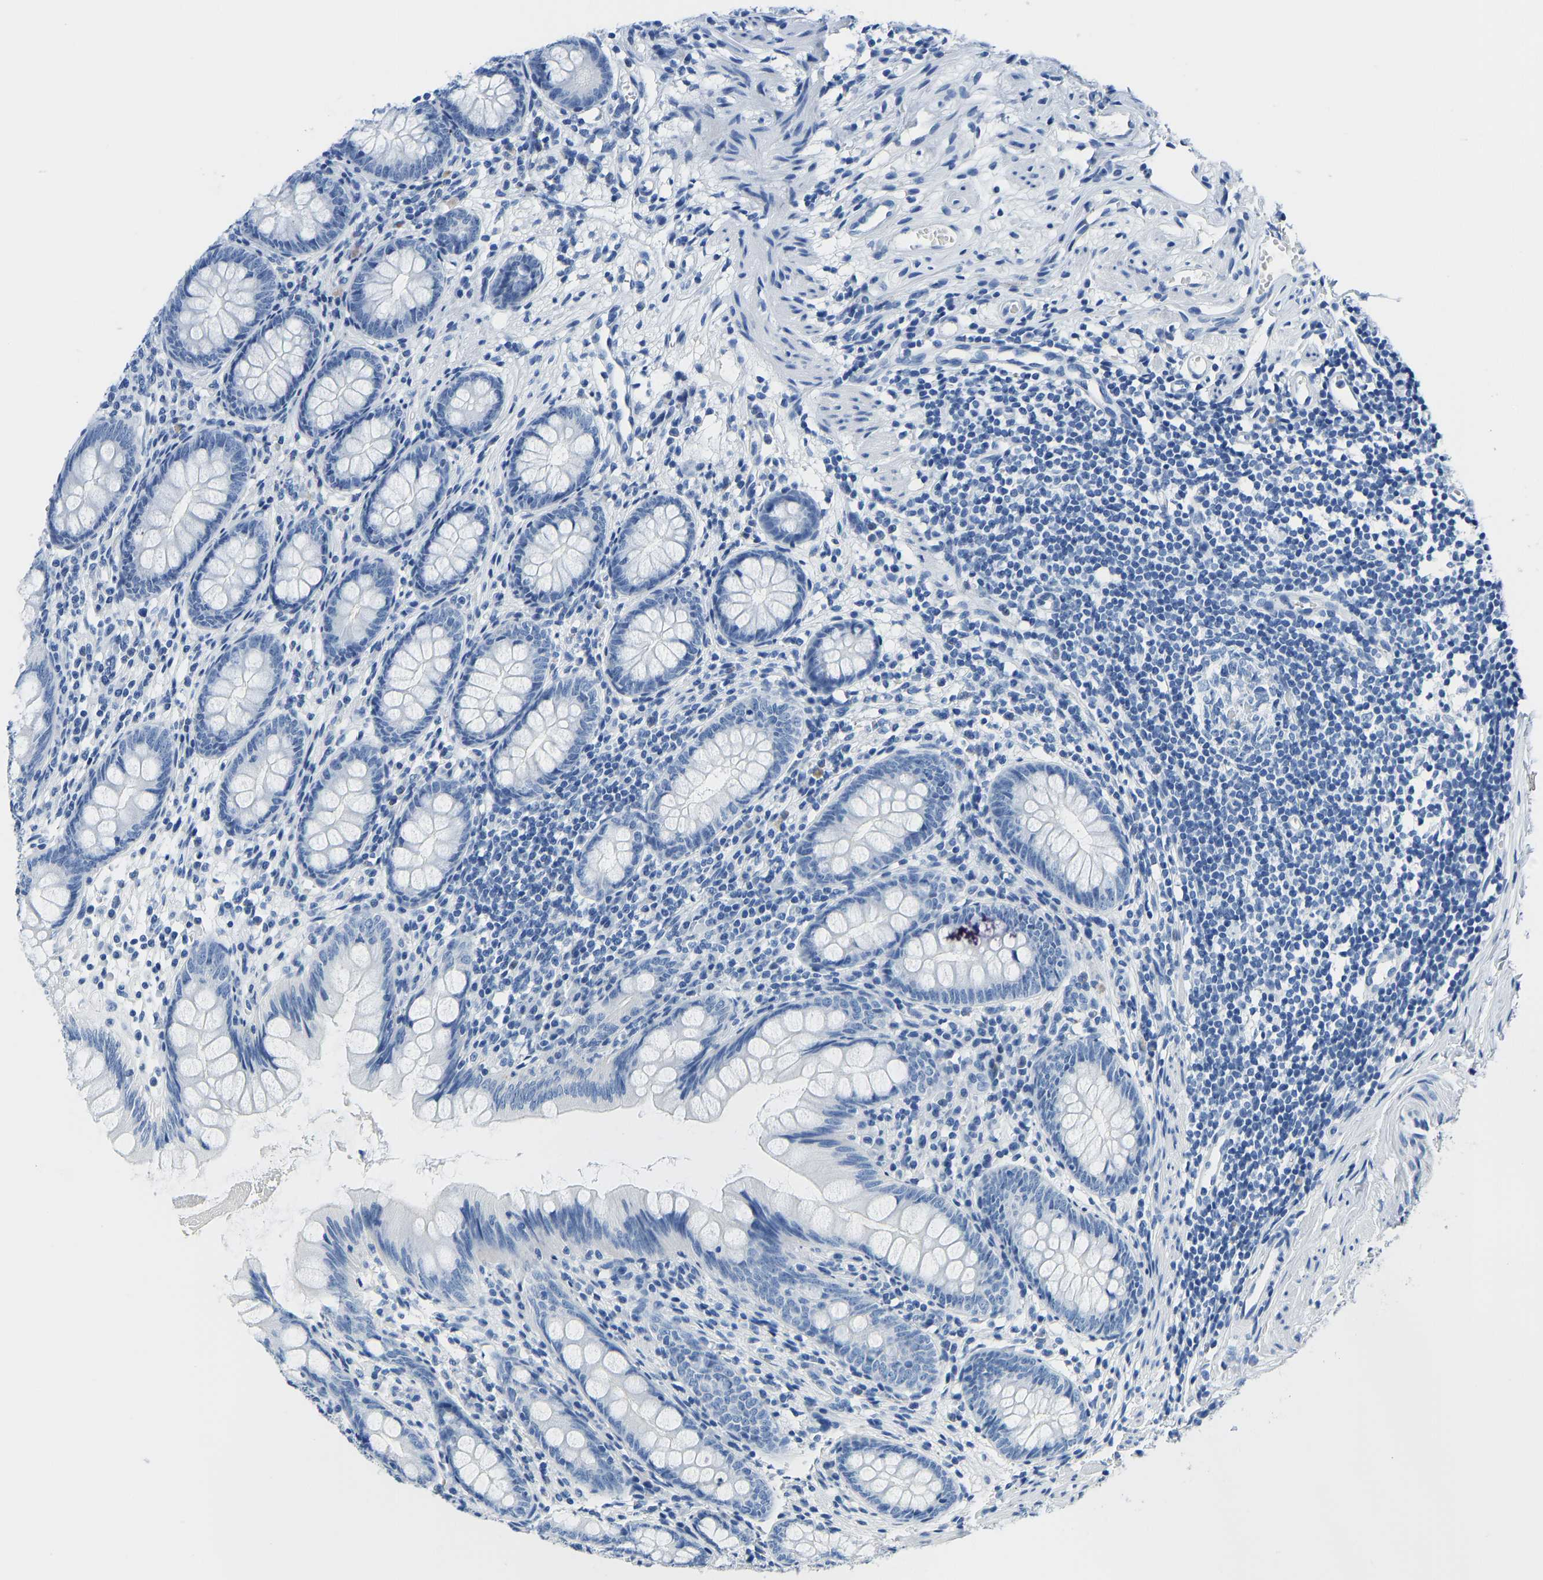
{"staining": {"intensity": "negative", "quantity": "none", "location": "none"}, "tissue": "appendix", "cell_type": "Glandular cells", "image_type": "normal", "snomed": [{"axis": "morphology", "description": "Normal tissue, NOS"}, {"axis": "topography", "description": "Appendix"}], "caption": "Immunohistochemical staining of normal human appendix displays no significant staining in glandular cells.", "gene": "SERPINB3", "patient": {"sex": "female", "age": 77}}